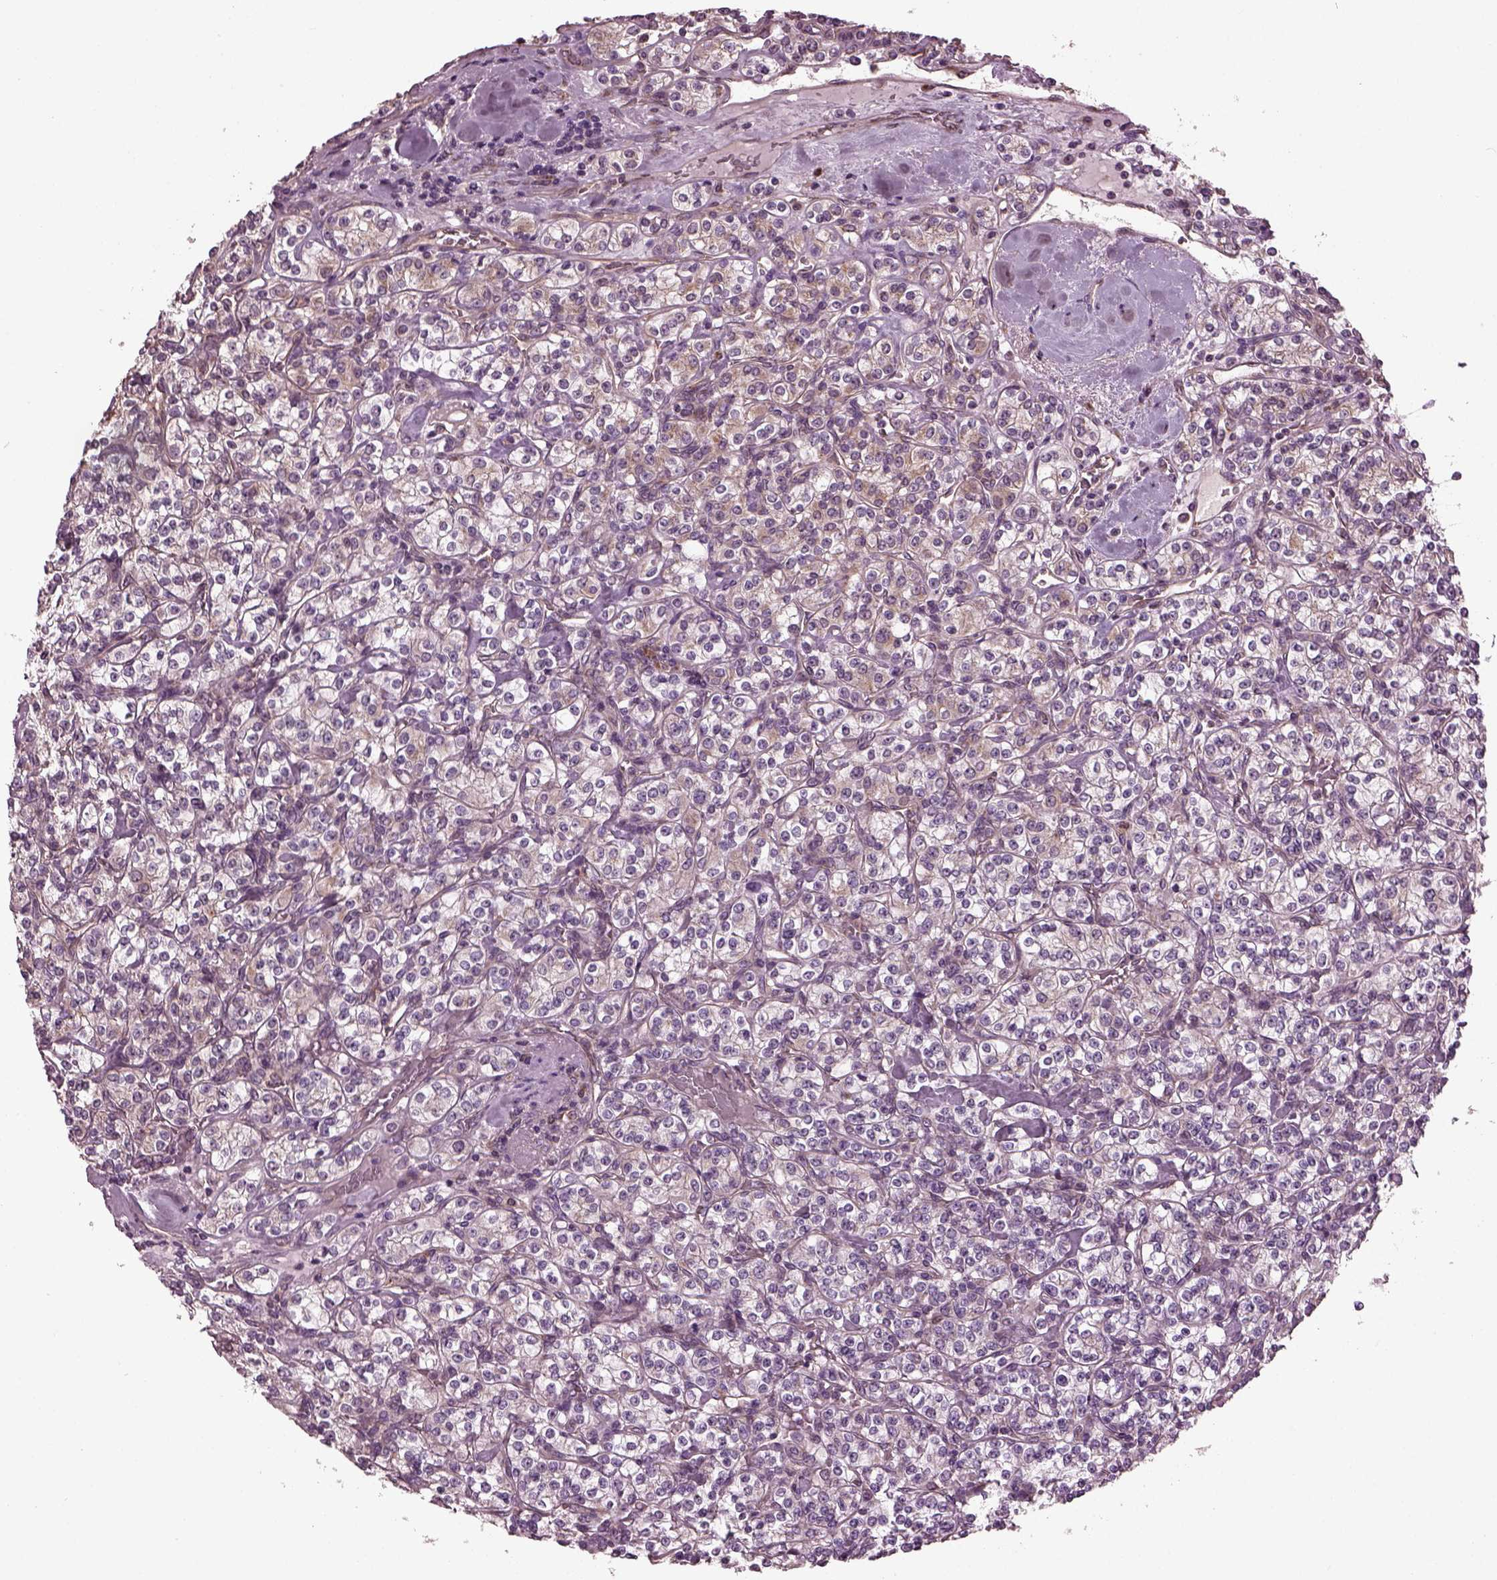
{"staining": {"intensity": "weak", "quantity": "<25%", "location": "cytoplasmic/membranous"}, "tissue": "renal cancer", "cell_type": "Tumor cells", "image_type": "cancer", "snomed": [{"axis": "morphology", "description": "Adenocarcinoma, NOS"}, {"axis": "topography", "description": "Kidney"}], "caption": "This is an IHC histopathology image of renal cancer (adenocarcinoma). There is no expression in tumor cells.", "gene": "RUFY3", "patient": {"sex": "male", "age": 77}}